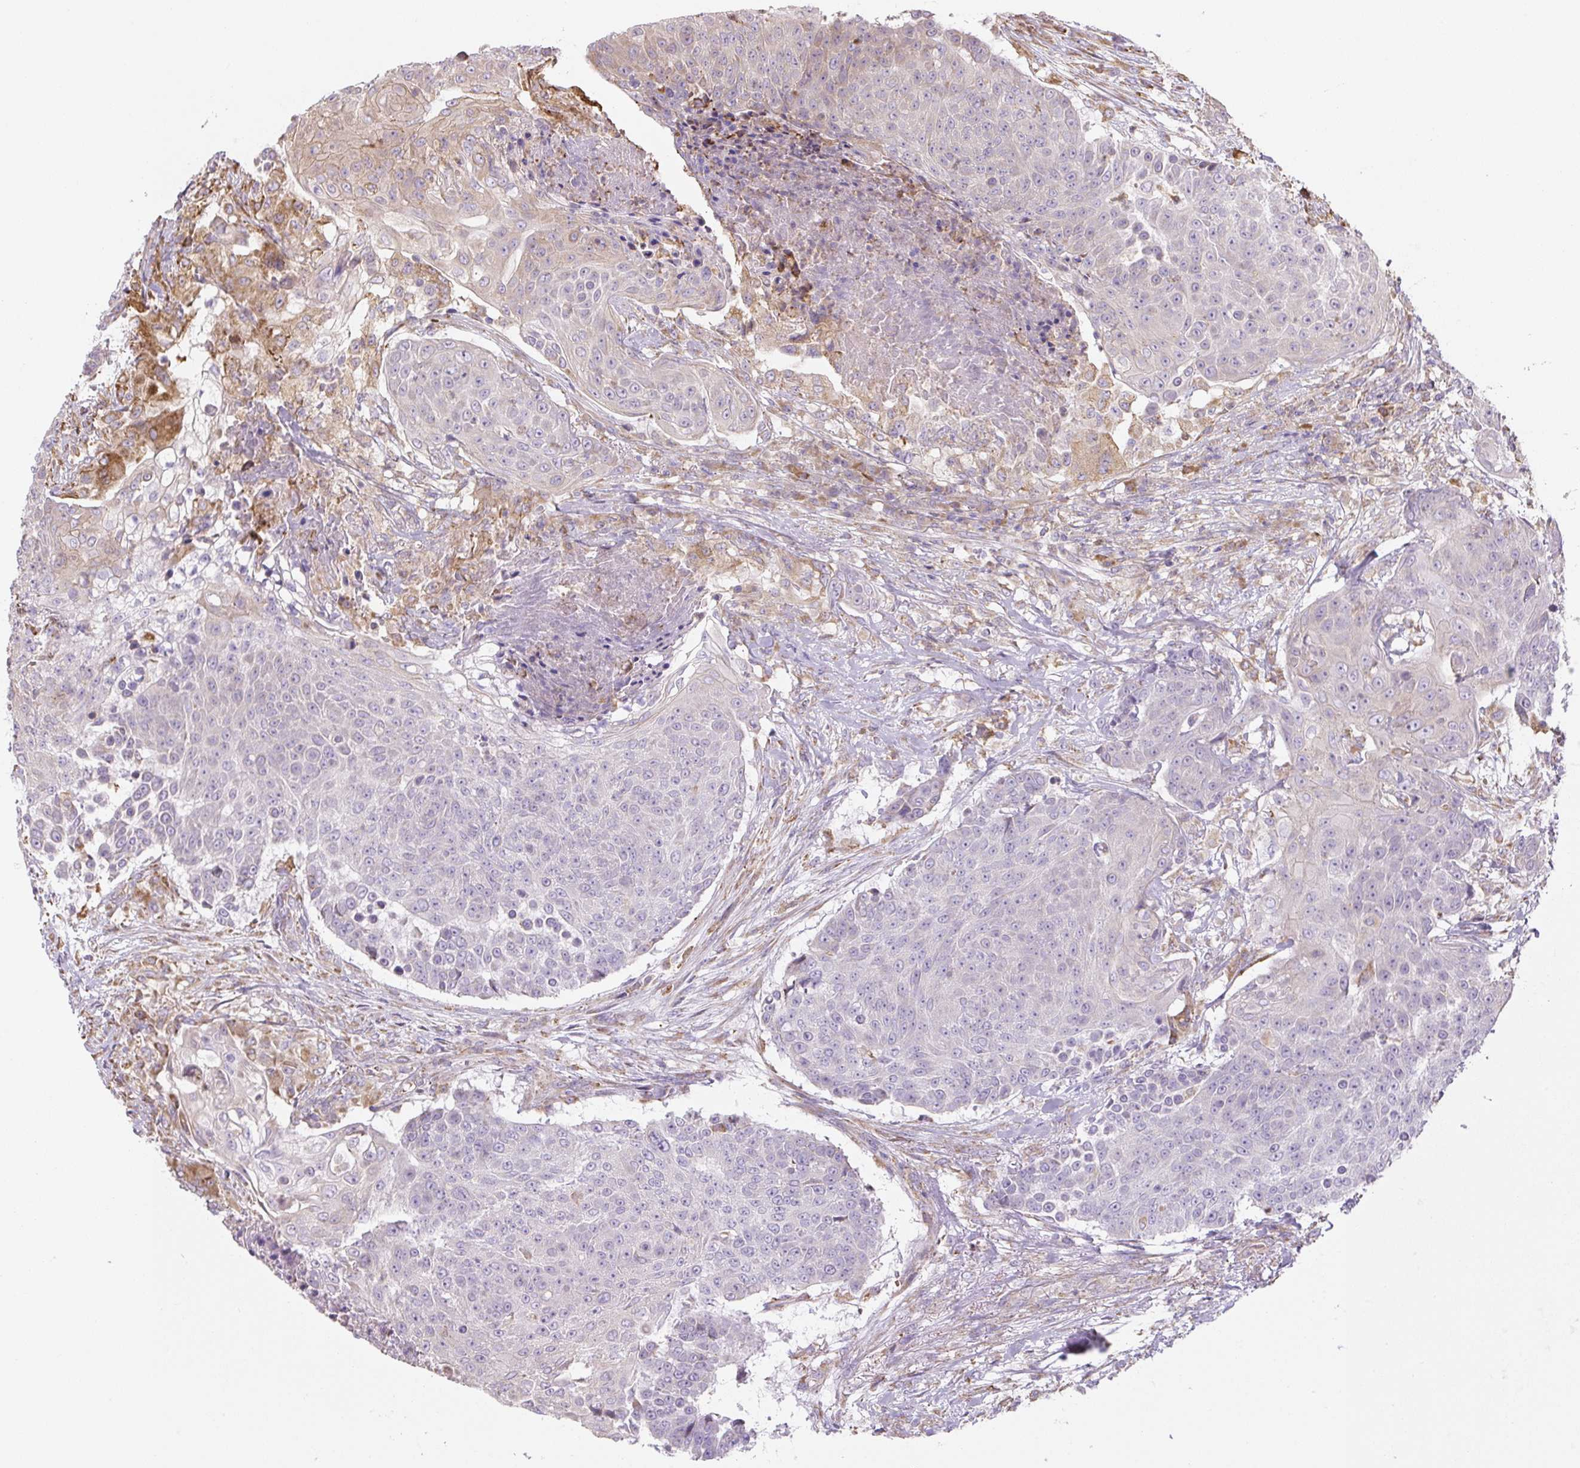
{"staining": {"intensity": "negative", "quantity": "none", "location": "none"}, "tissue": "urothelial cancer", "cell_type": "Tumor cells", "image_type": "cancer", "snomed": [{"axis": "morphology", "description": "Urothelial carcinoma, High grade"}, {"axis": "topography", "description": "Urinary bladder"}], "caption": "The histopathology image shows no staining of tumor cells in urothelial carcinoma (high-grade).", "gene": "RASA1", "patient": {"sex": "female", "age": 63}}